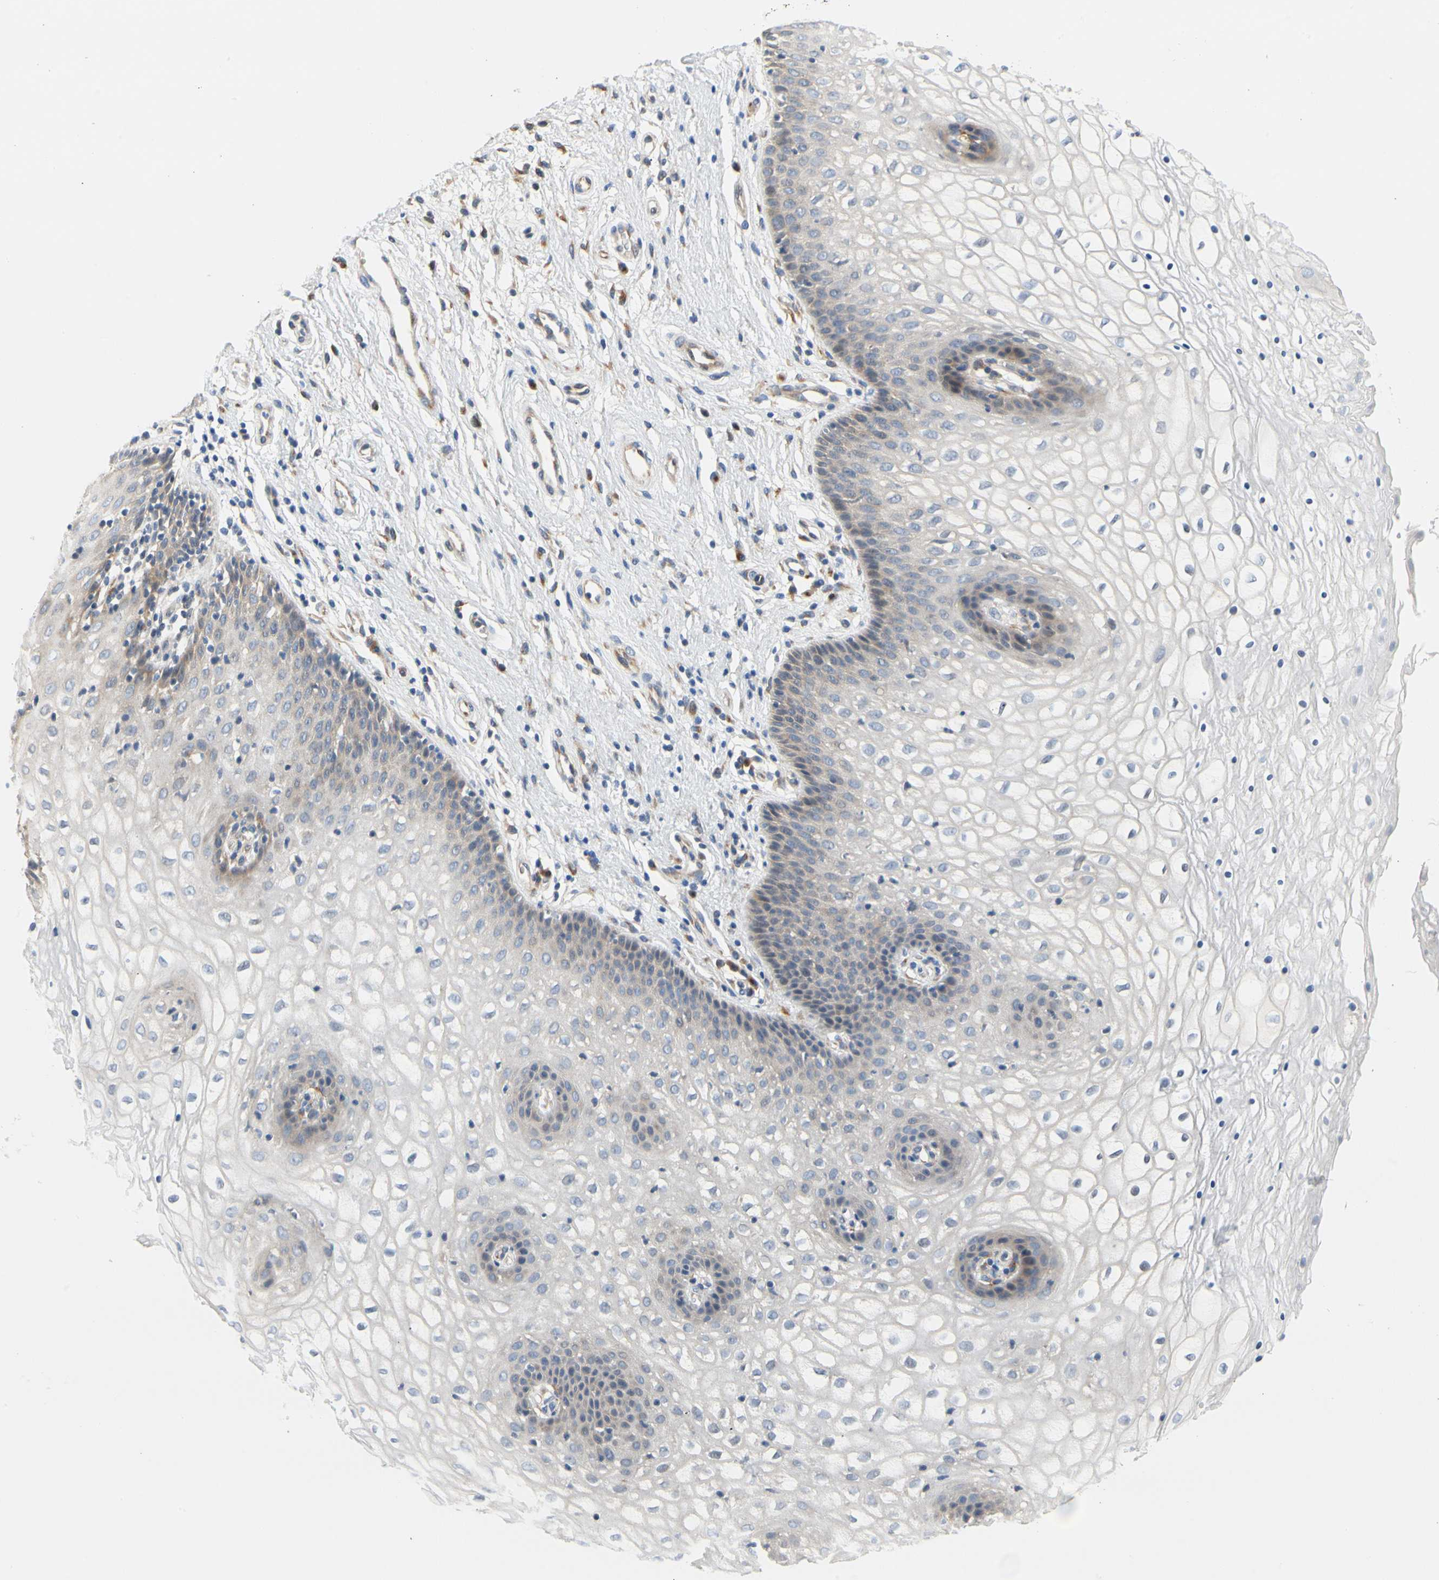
{"staining": {"intensity": "weak", "quantity": "<25%", "location": "cytoplasmic/membranous"}, "tissue": "vagina", "cell_type": "Squamous epithelial cells", "image_type": "normal", "snomed": [{"axis": "morphology", "description": "Normal tissue, NOS"}, {"axis": "topography", "description": "Vagina"}], "caption": "Immunohistochemical staining of unremarkable vagina displays no significant staining in squamous epithelial cells.", "gene": "ZNF236", "patient": {"sex": "female", "age": 34}}